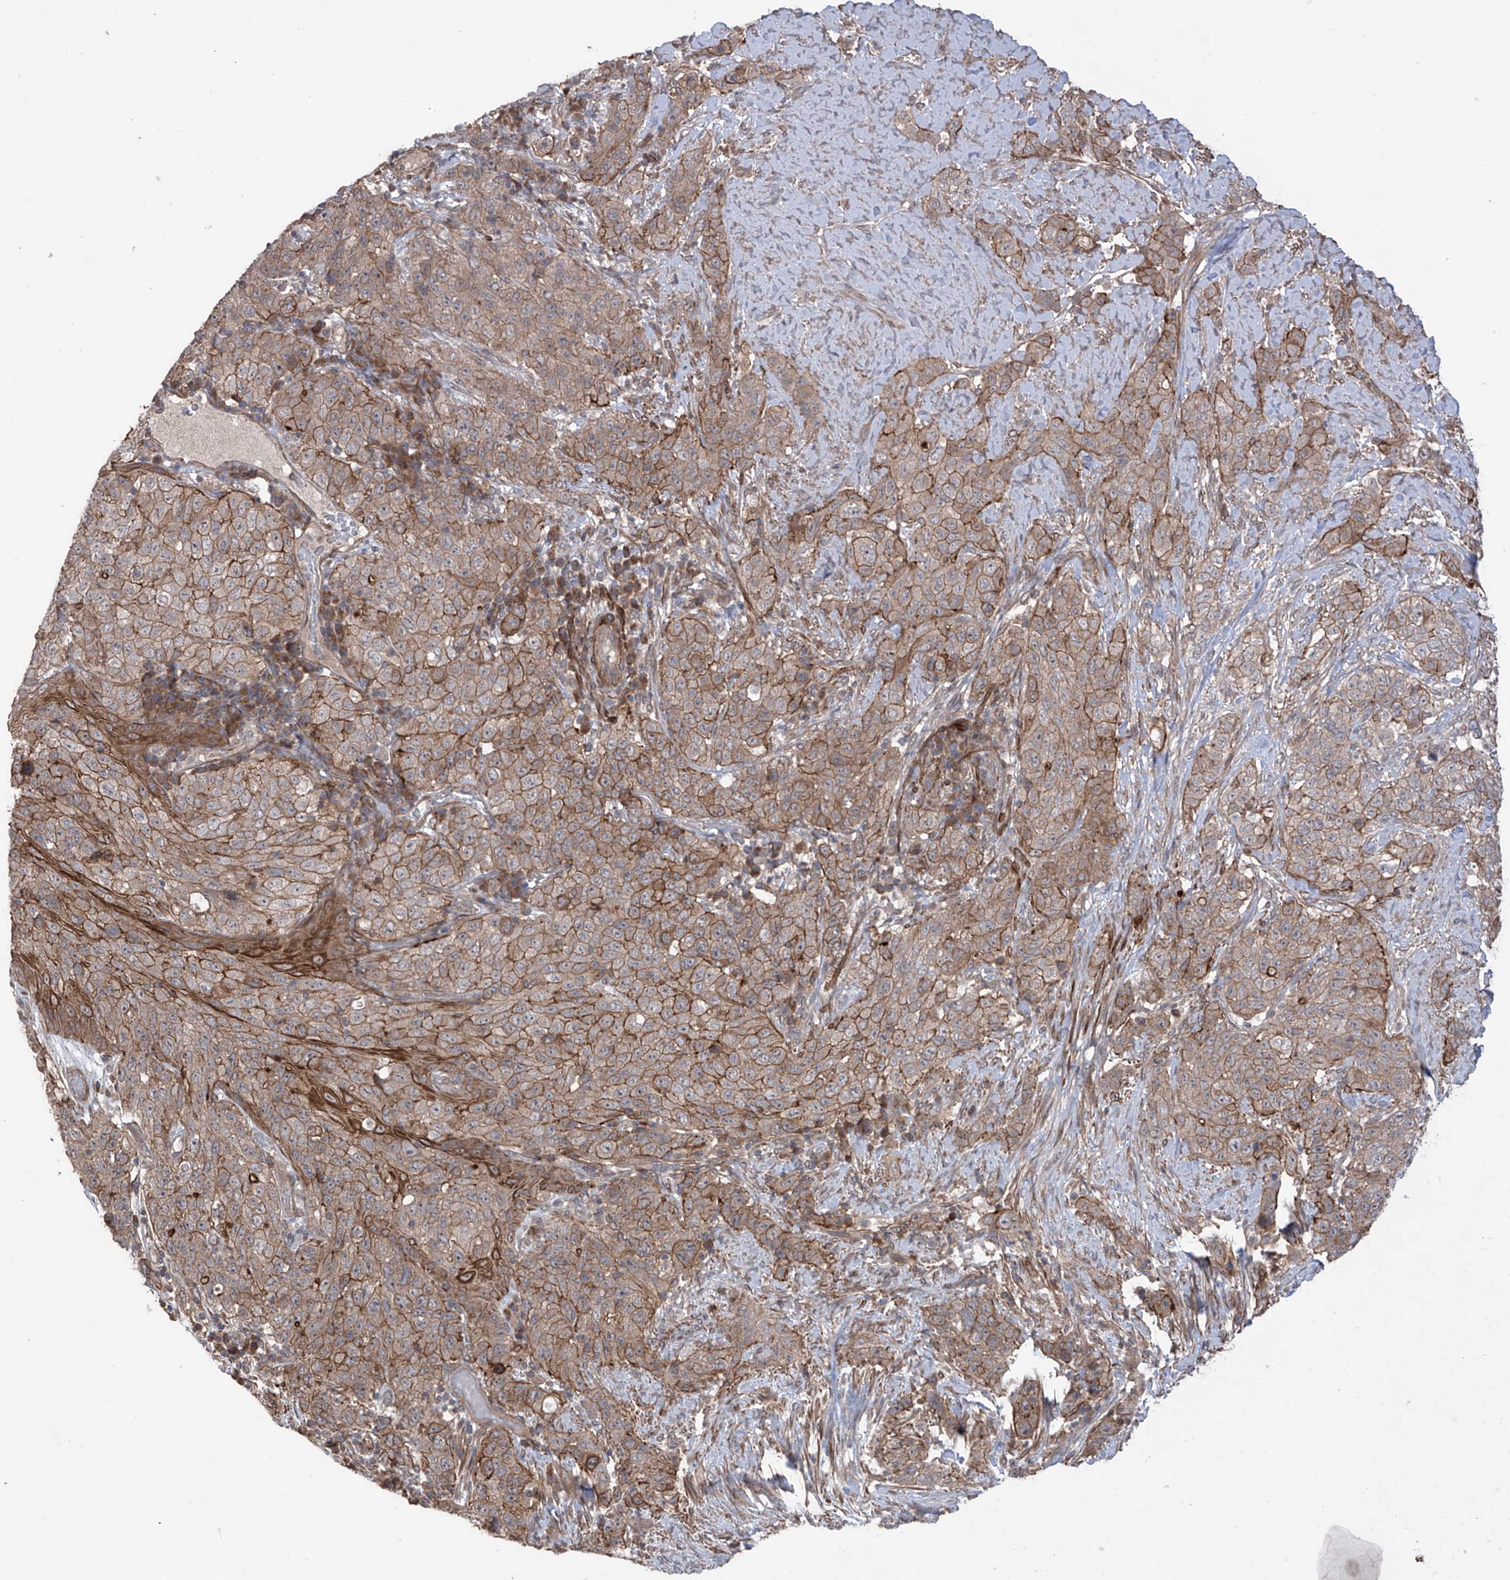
{"staining": {"intensity": "moderate", "quantity": ">75%", "location": "cytoplasmic/membranous"}, "tissue": "stomach cancer", "cell_type": "Tumor cells", "image_type": "cancer", "snomed": [{"axis": "morphology", "description": "Adenocarcinoma, NOS"}, {"axis": "topography", "description": "Stomach"}], "caption": "This image displays immunohistochemistry staining of human stomach cancer (adenocarcinoma), with medium moderate cytoplasmic/membranous expression in about >75% of tumor cells.", "gene": "LRRC74A", "patient": {"sex": "male", "age": 48}}